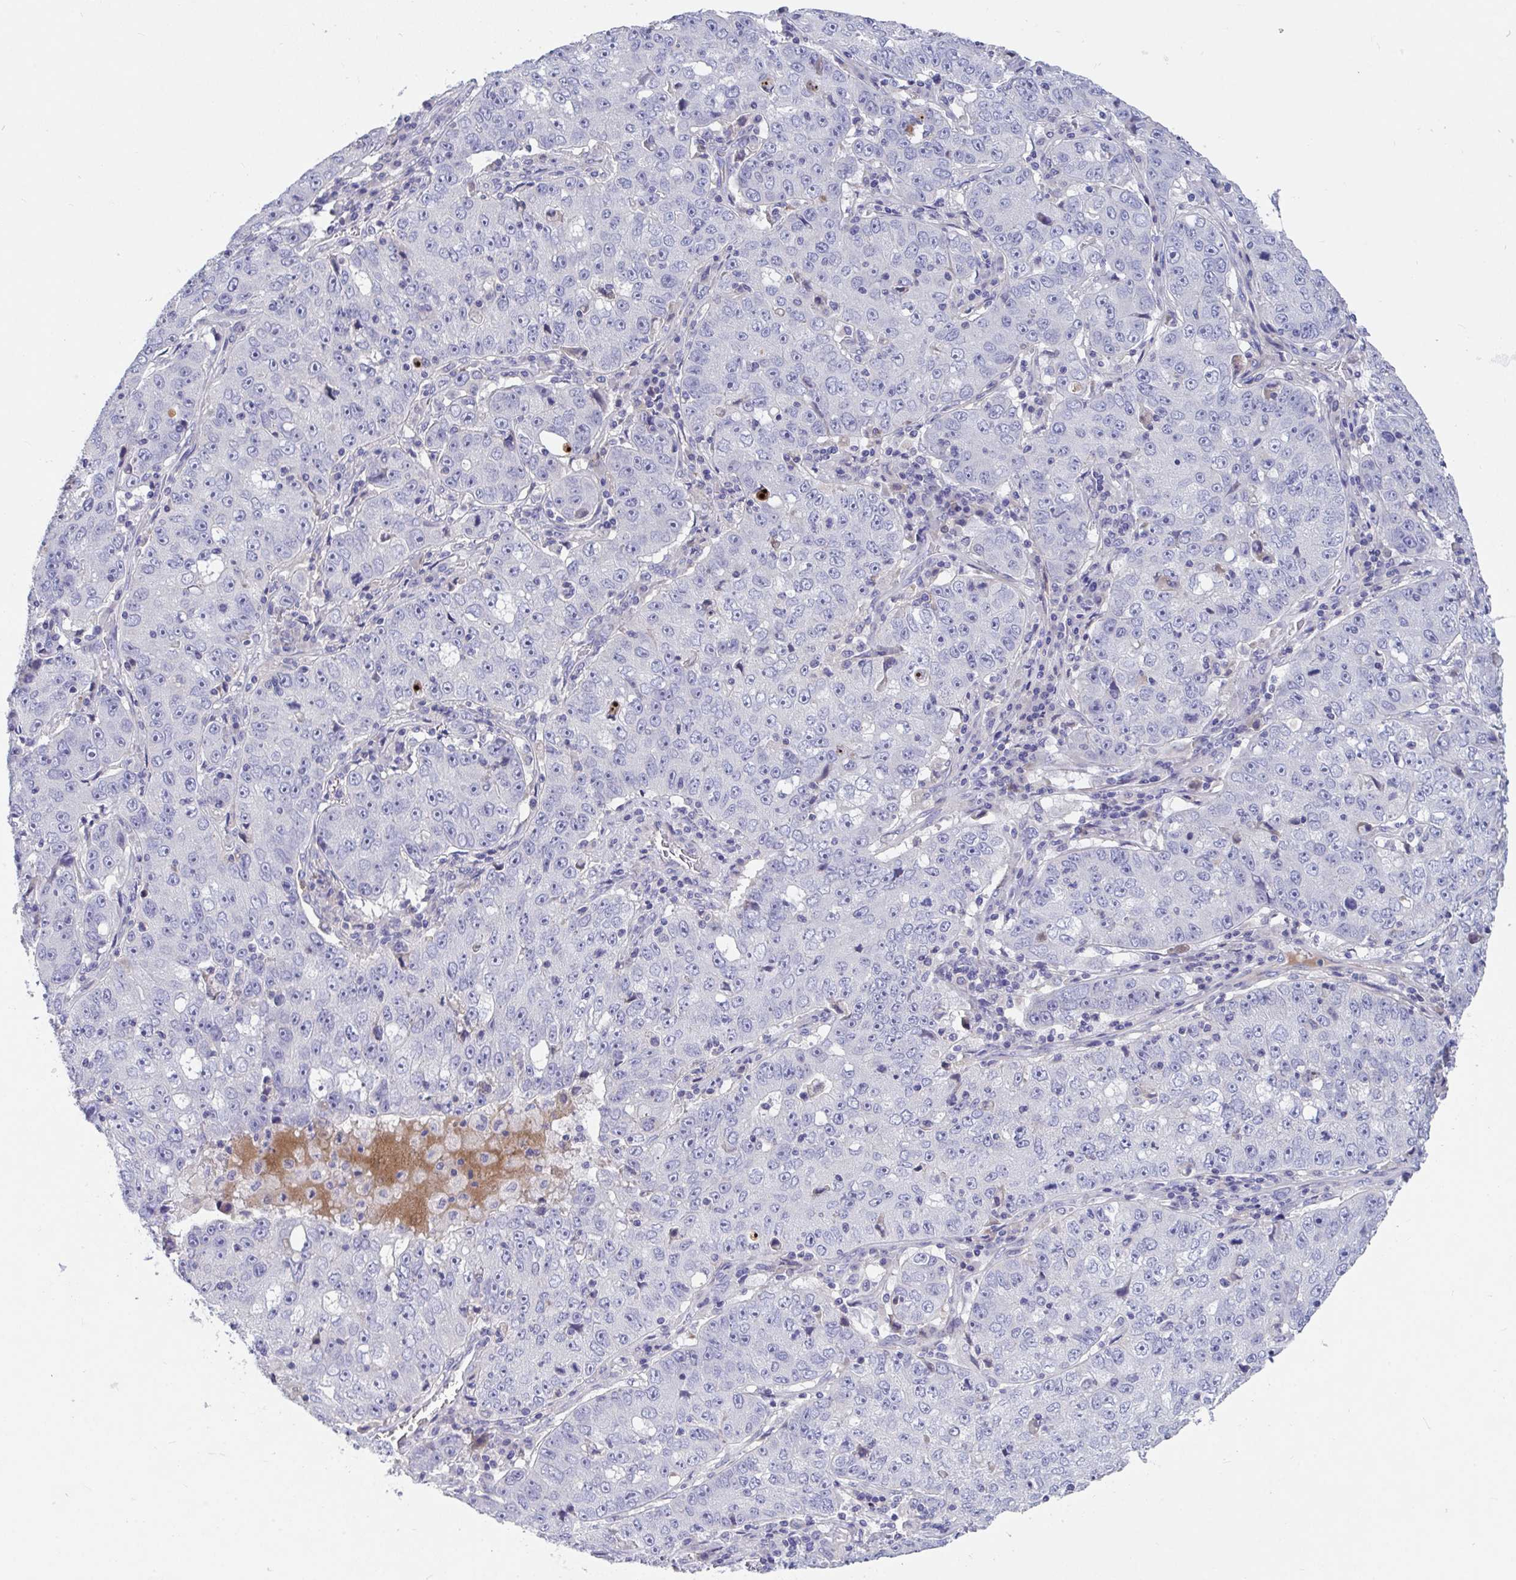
{"staining": {"intensity": "negative", "quantity": "none", "location": "none"}, "tissue": "lung cancer", "cell_type": "Tumor cells", "image_type": "cancer", "snomed": [{"axis": "morphology", "description": "Normal morphology"}, {"axis": "morphology", "description": "Adenocarcinoma, NOS"}, {"axis": "topography", "description": "Lymph node"}, {"axis": "topography", "description": "Lung"}], "caption": "Tumor cells show no significant staining in lung cancer (adenocarcinoma).", "gene": "ZNF561", "patient": {"sex": "female", "age": 57}}